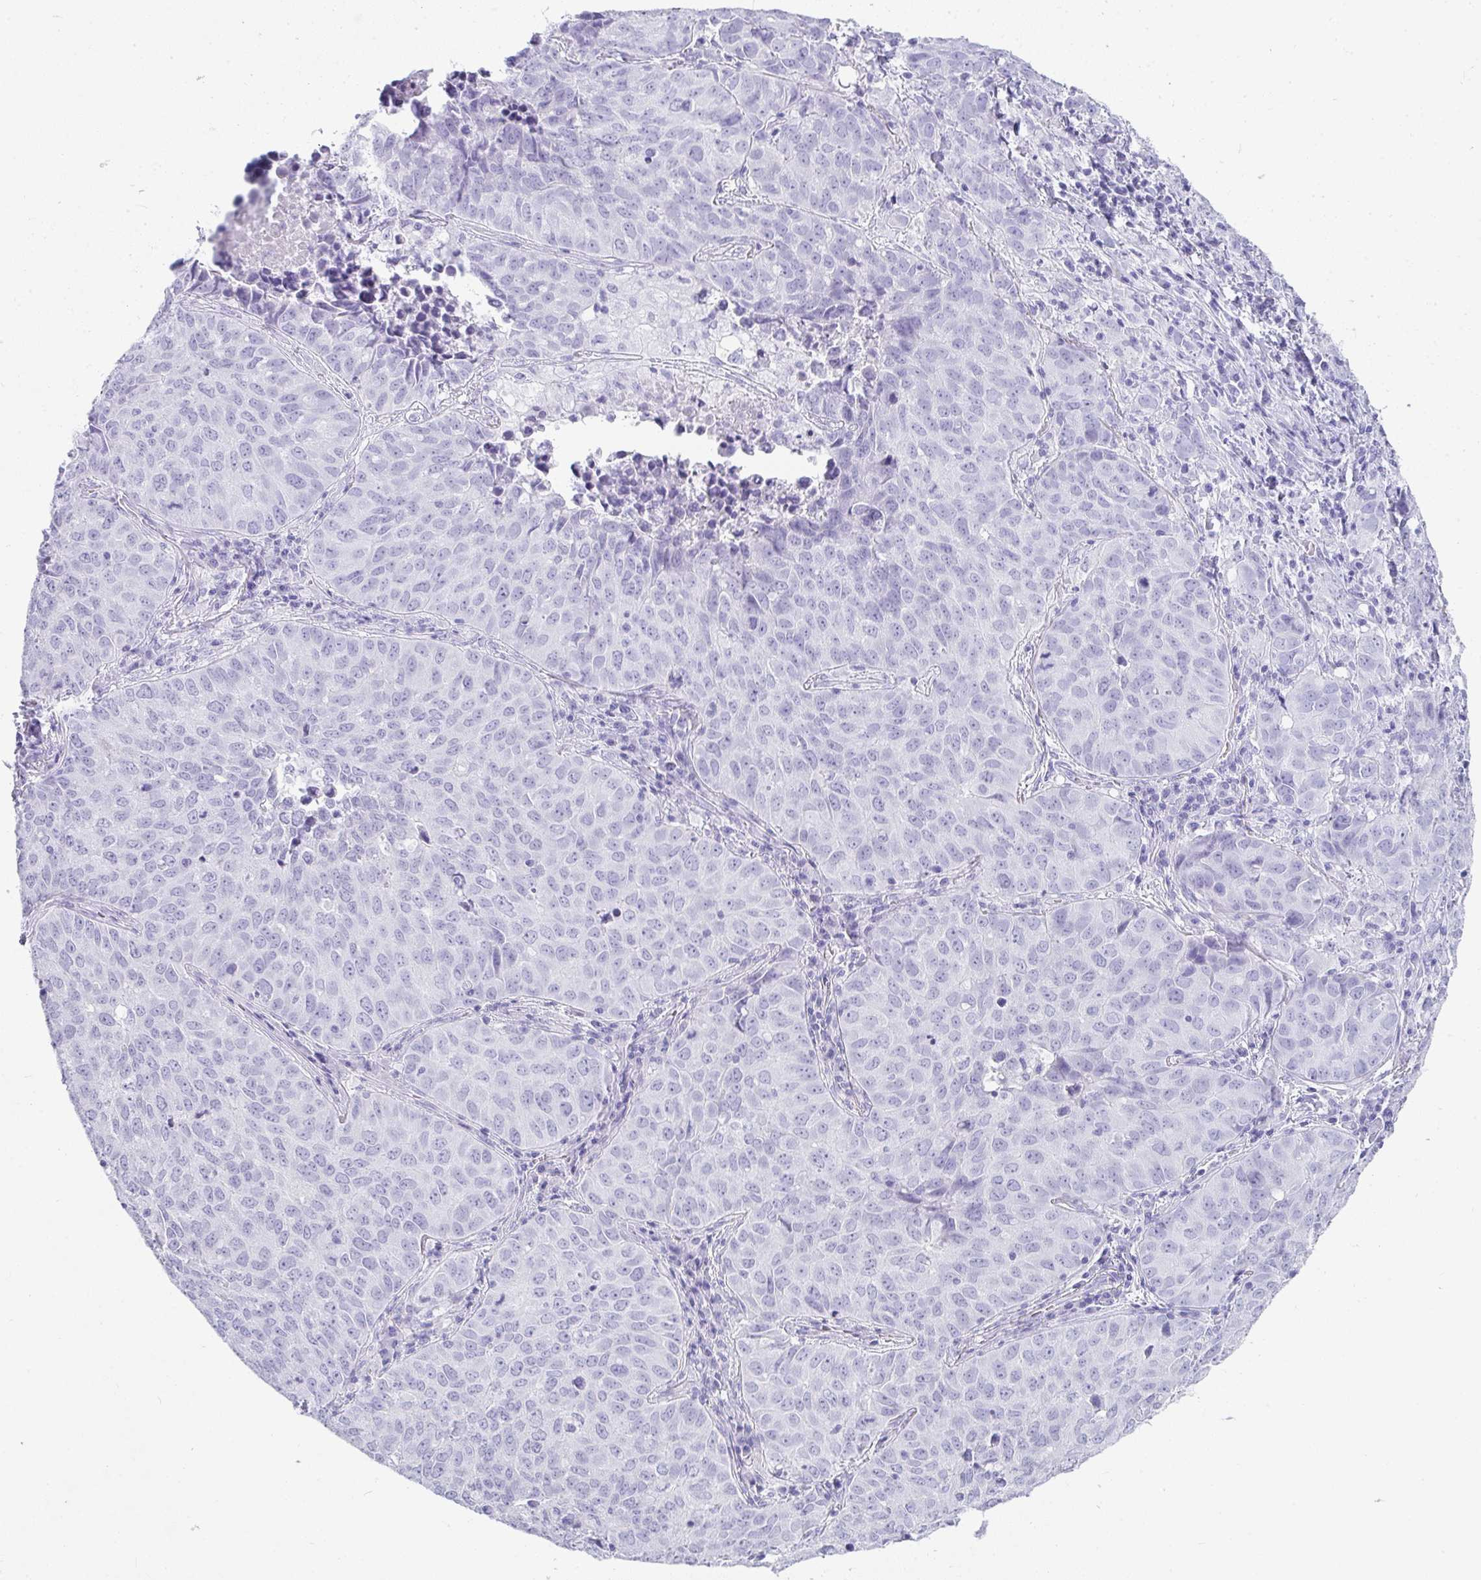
{"staining": {"intensity": "negative", "quantity": "none", "location": "none"}, "tissue": "lung cancer", "cell_type": "Tumor cells", "image_type": "cancer", "snomed": [{"axis": "morphology", "description": "Adenocarcinoma, NOS"}, {"axis": "topography", "description": "Lung"}], "caption": "Tumor cells are negative for brown protein staining in lung cancer (adenocarcinoma). (Brightfield microscopy of DAB (3,3'-diaminobenzidine) immunohistochemistry at high magnification).", "gene": "PRND", "patient": {"sex": "female", "age": 50}}